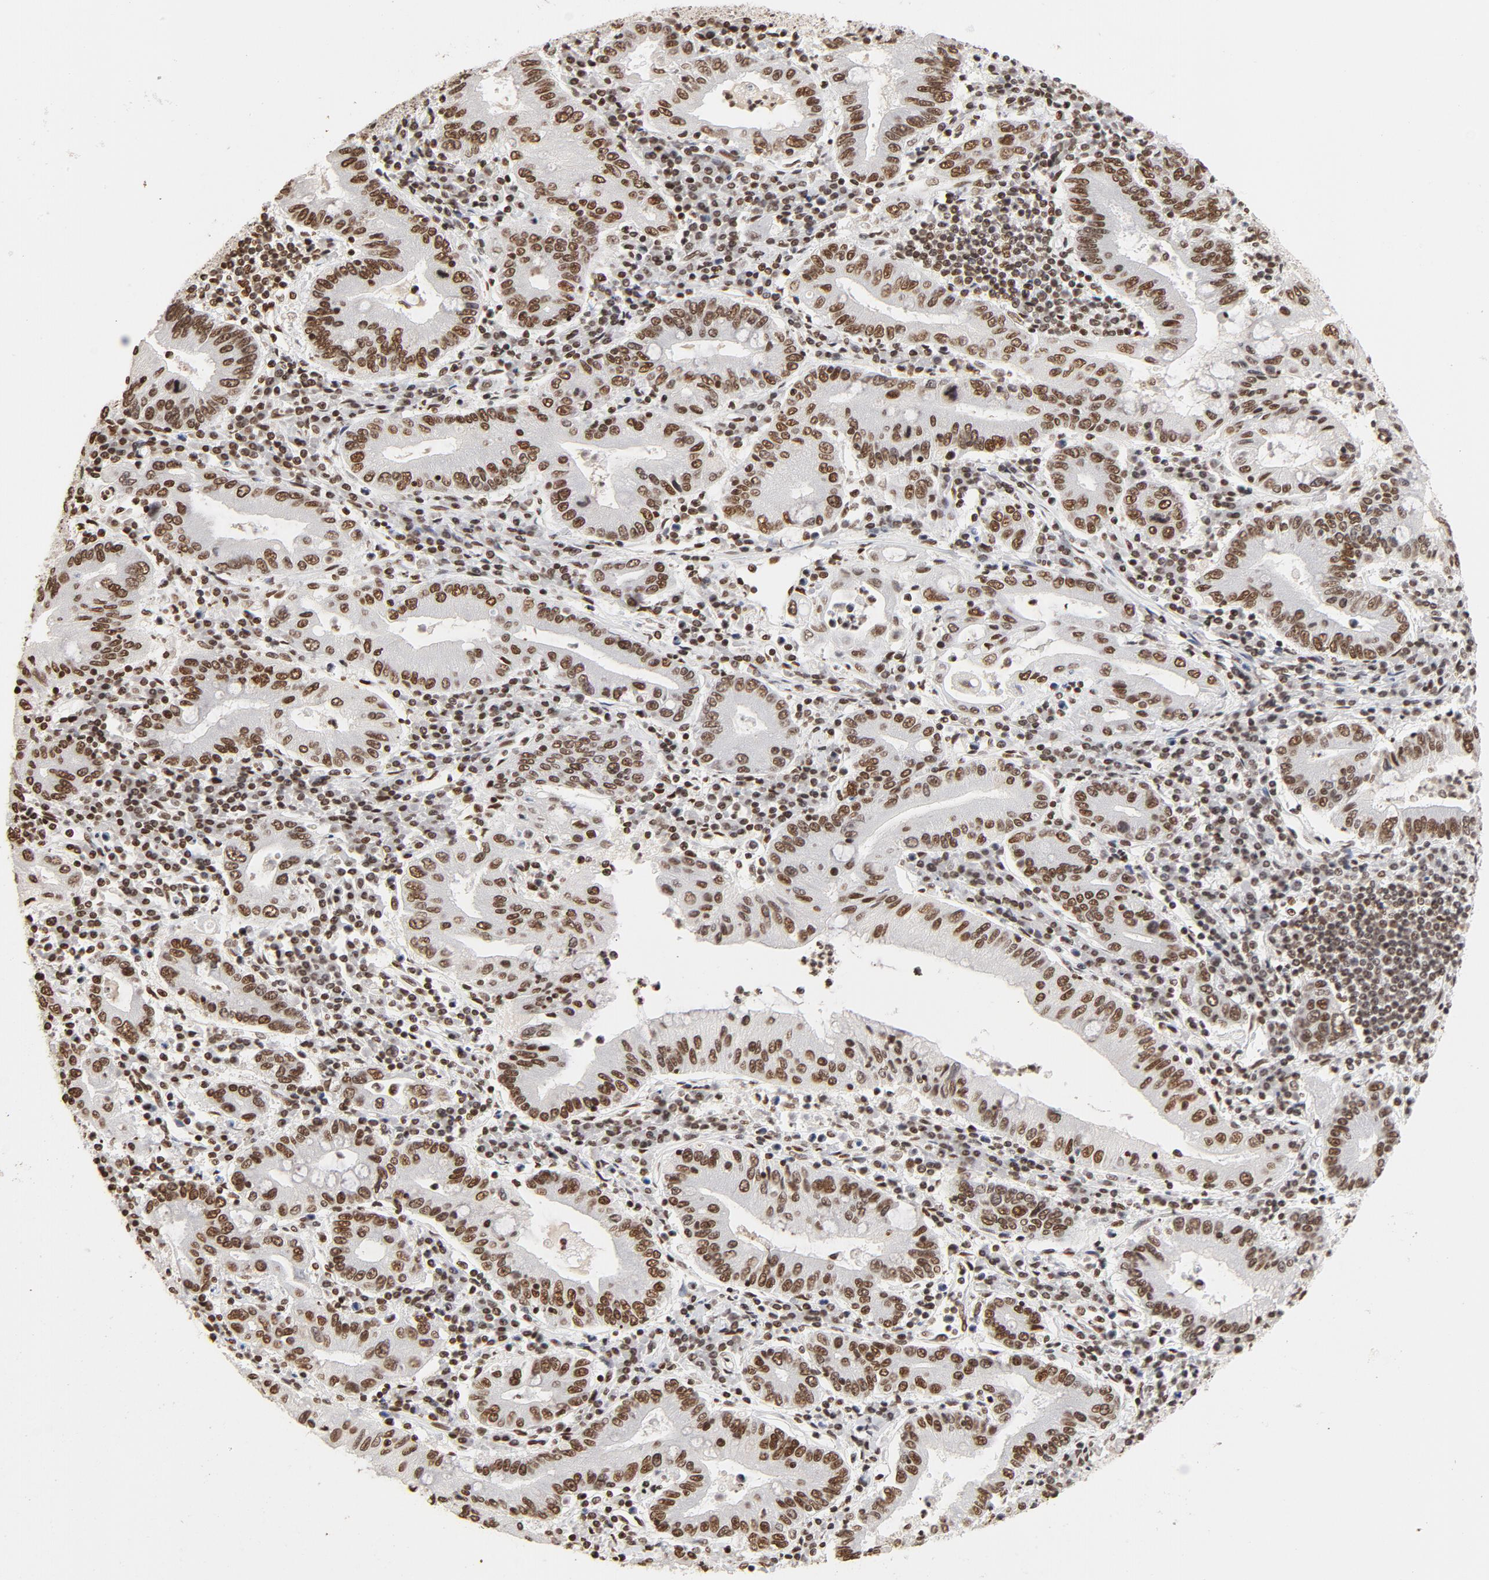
{"staining": {"intensity": "moderate", "quantity": ">75%", "location": "nuclear"}, "tissue": "stomach cancer", "cell_type": "Tumor cells", "image_type": "cancer", "snomed": [{"axis": "morphology", "description": "Normal tissue, NOS"}, {"axis": "morphology", "description": "Adenocarcinoma, NOS"}, {"axis": "topography", "description": "Esophagus"}, {"axis": "topography", "description": "Stomach, upper"}, {"axis": "topography", "description": "Peripheral nerve tissue"}], "caption": "Stomach cancer (adenocarcinoma) was stained to show a protein in brown. There is medium levels of moderate nuclear expression in about >75% of tumor cells.", "gene": "TP53BP1", "patient": {"sex": "male", "age": 62}}